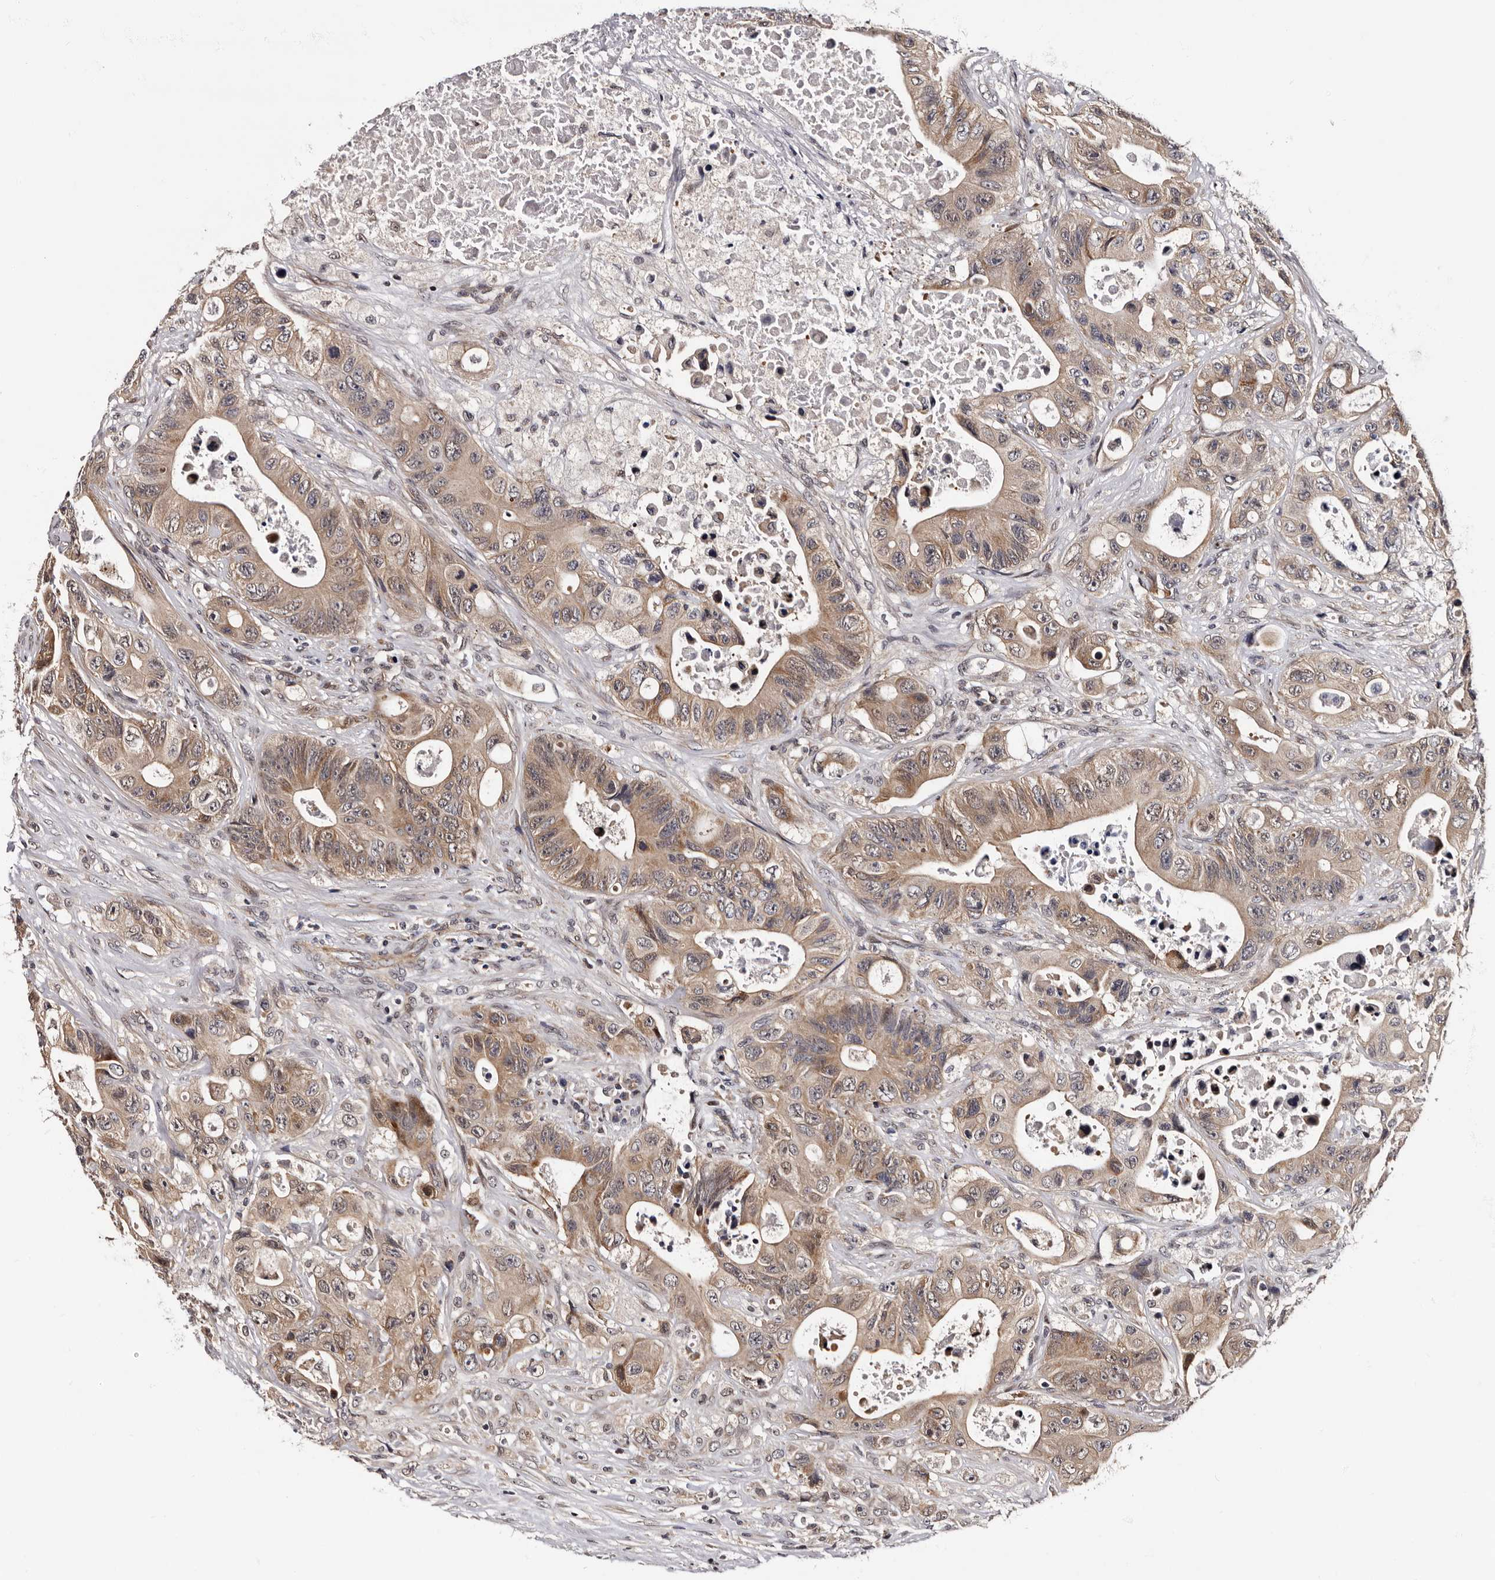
{"staining": {"intensity": "moderate", "quantity": ">75%", "location": "cytoplasmic/membranous"}, "tissue": "colorectal cancer", "cell_type": "Tumor cells", "image_type": "cancer", "snomed": [{"axis": "morphology", "description": "Adenocarcinoma, NOS"}, {"axis": "topography", "description": "Colon"}], "caption": "Protein expression analysis of human adenocarcinoma (colorectal) reveals moderate cytoplasmic/membranous positivity in approximately >75% of tumor cells.", "gene": "GLRX3", "patient": {"sex": "female", "age": 46}}